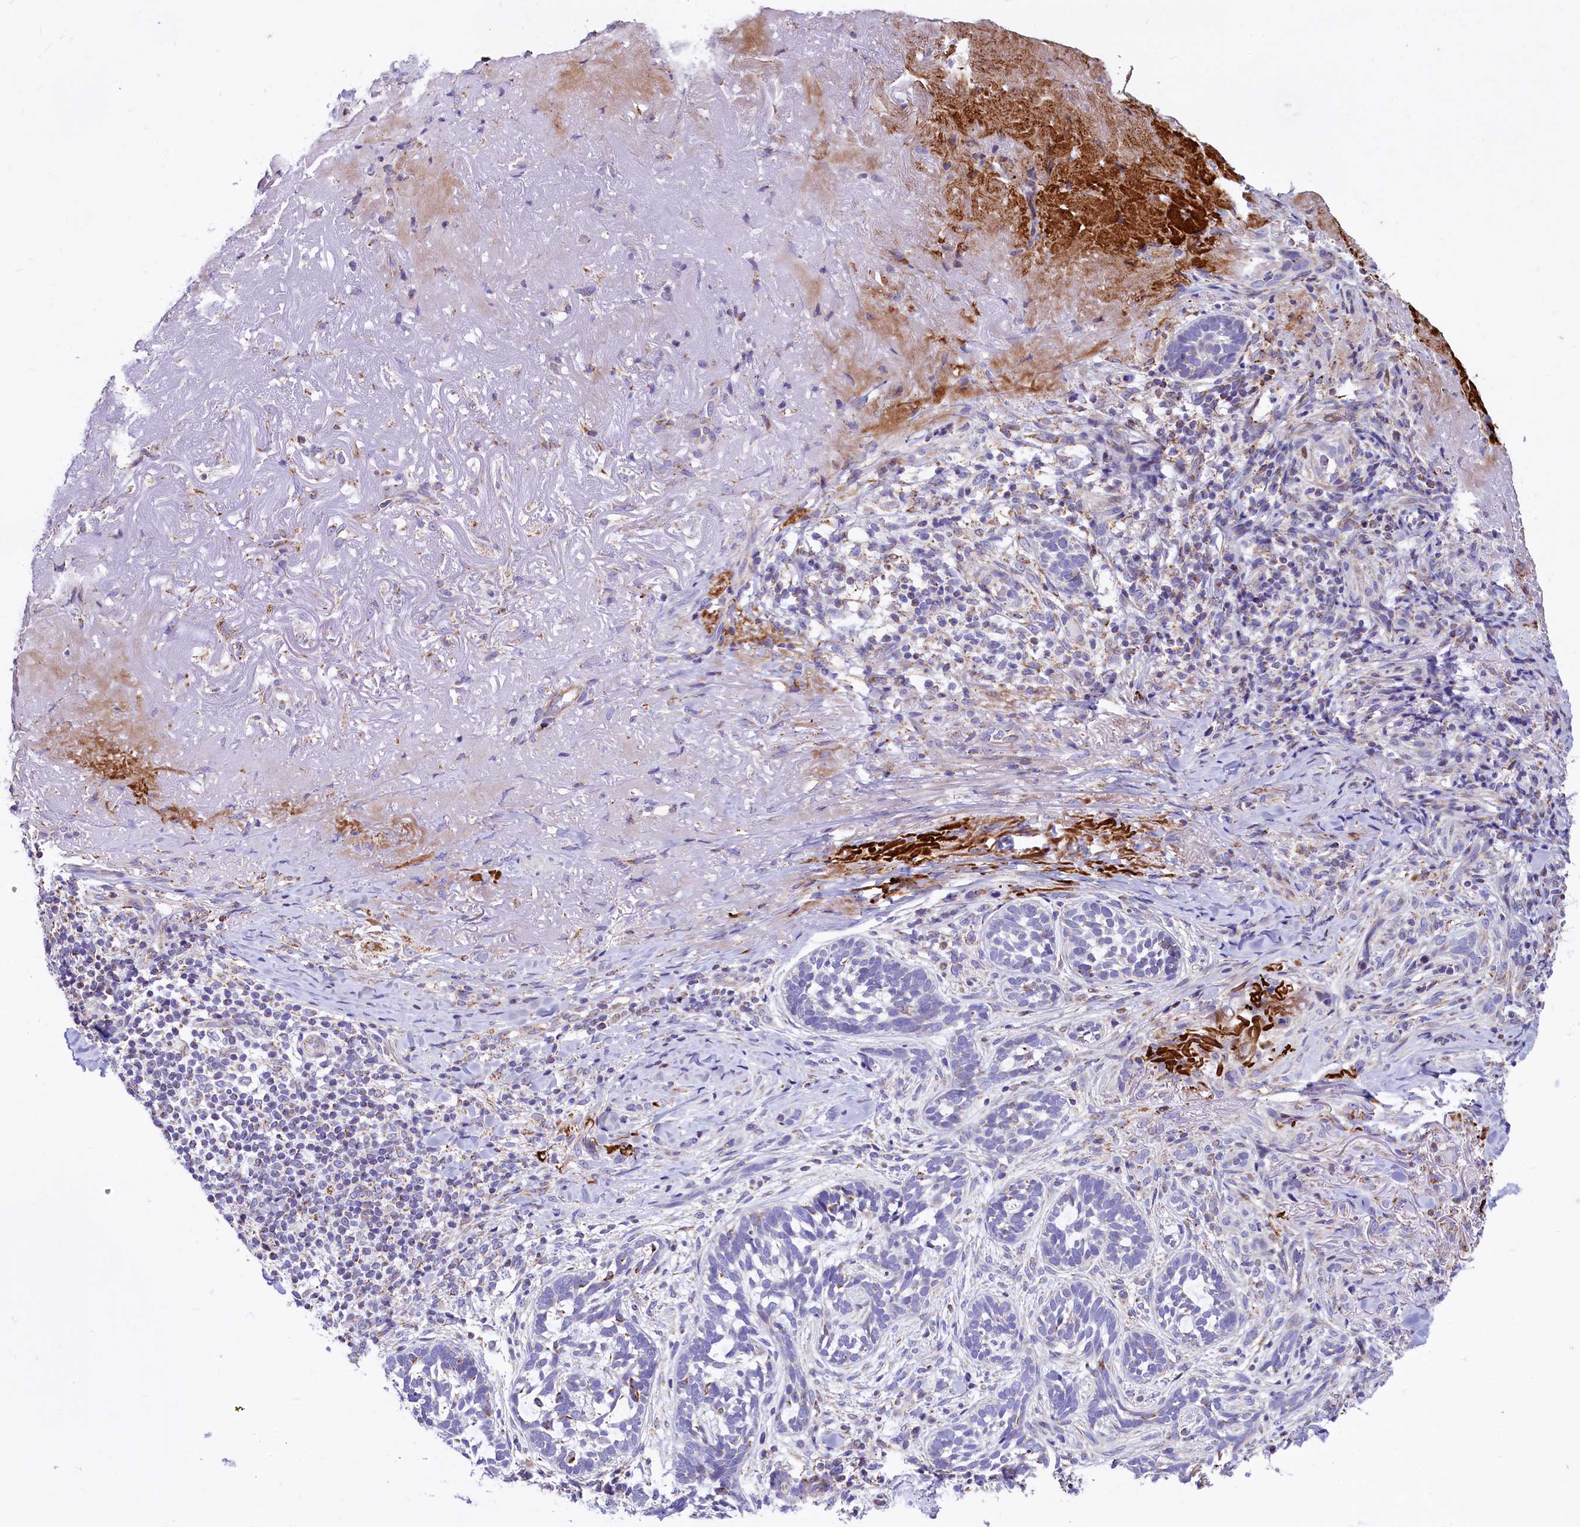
{"staining": {"intensity": "negative", "quantity": "none", "location": "none"}, "tissue": "skin cancer", "cell_type": "Tumor cells", "image_type": "cancer", "snomed": [{"axis": "morphology", "description": "Basal cell carcinoma"}, {"axis": "topography", "description": "Skin"}], "caption": "Tumor cells are negative for brown protein staining in basal cell carcinoma (skin). (DAB (3,3'-diaminobenzidine) IHC with hematoxylin counter stain).", "gene": "VWCE", "patient": {"sex": "male", "age": 71}}